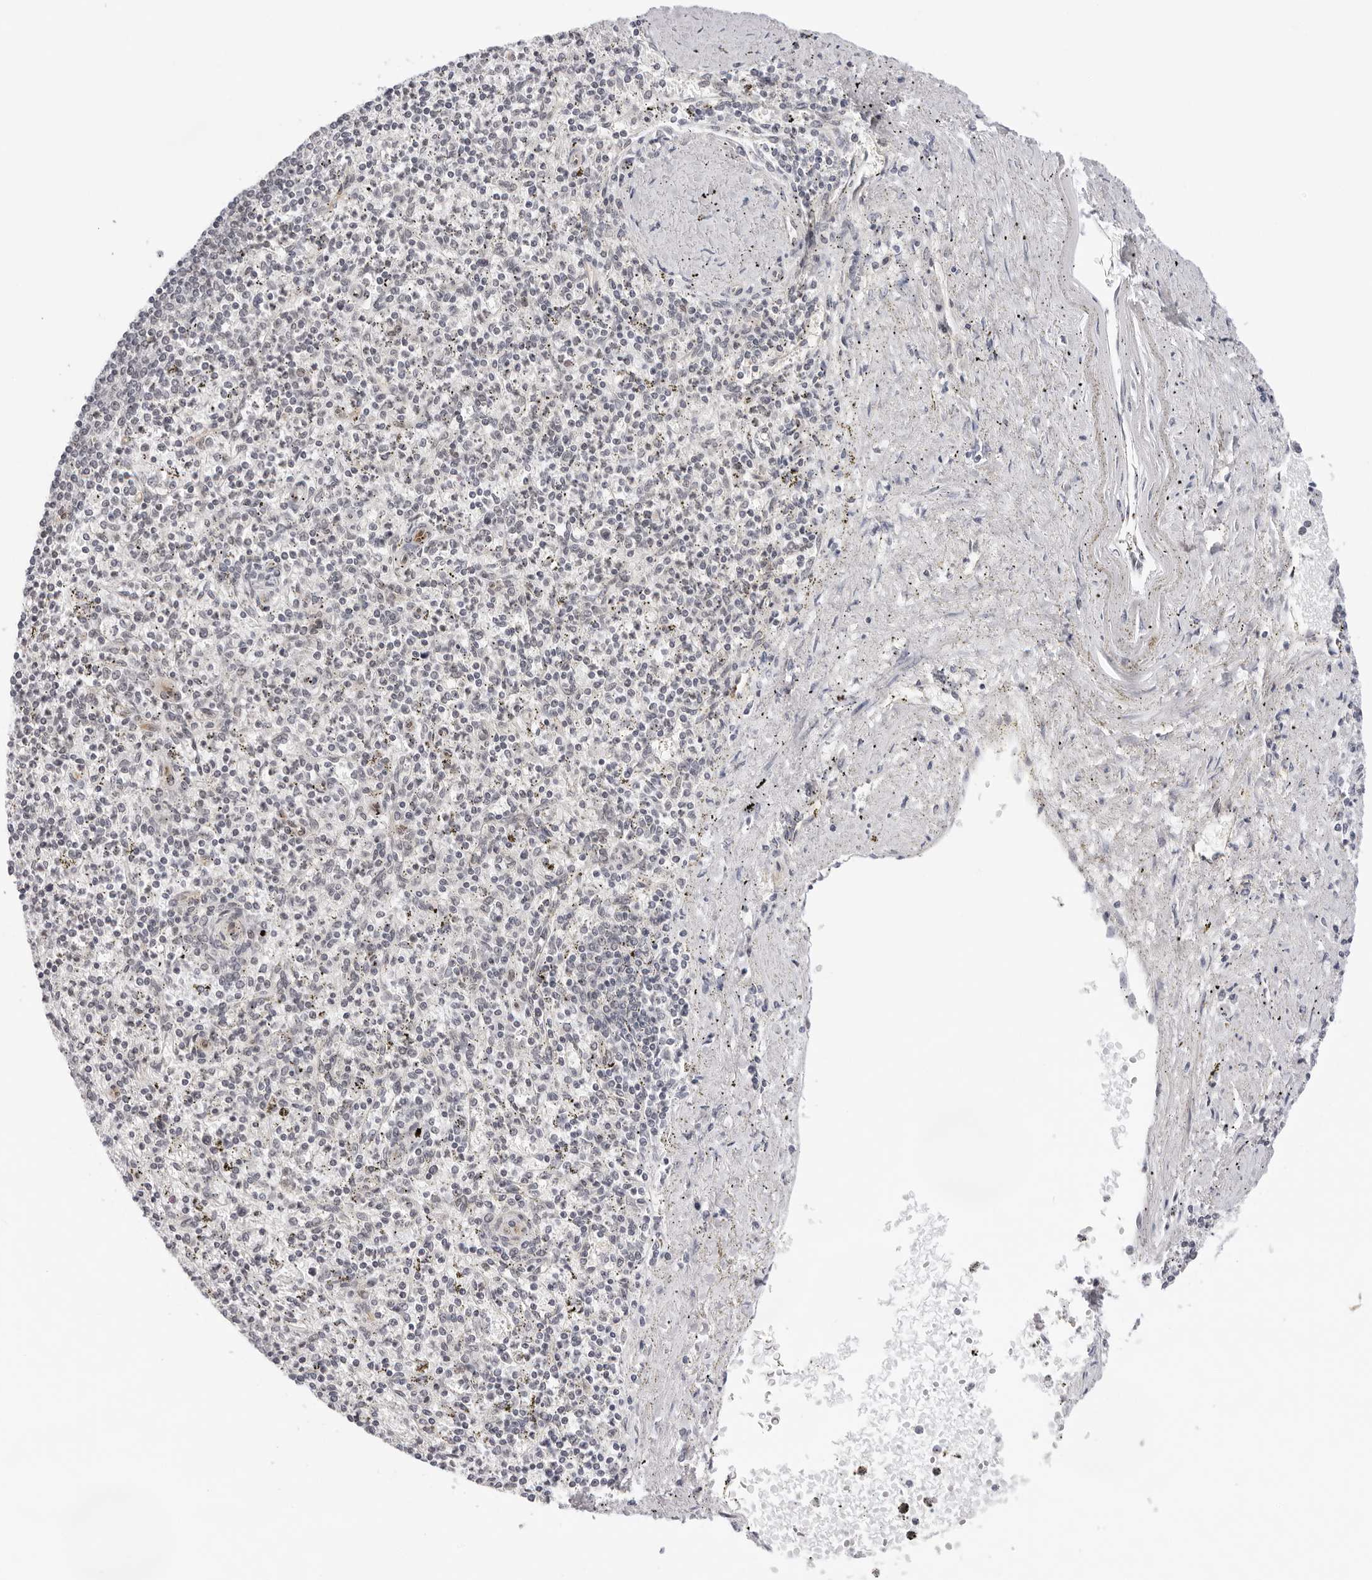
{"staining": {"intensity": "weak", "quantity": "<25%", "location": "nuclear"}, "tissue": "spleen", "cell_type": "Cells in red pulp", "image_type": "normal", "snomed": [{"axis": "morphology", "description": "Normal tissue, NOS"}, {"axis": "topography", "description": "Spleen"}], "caption": "Cells in red pulp show no significant protein expression in benign spleen. (Brightfield microscopy of DAB (3,3'-diaminobenzidine) immunohistochemistry (IHC) at high magnification).", "gene": "ITGB3BP", "patient": {"sex": "male", "age": 72}}